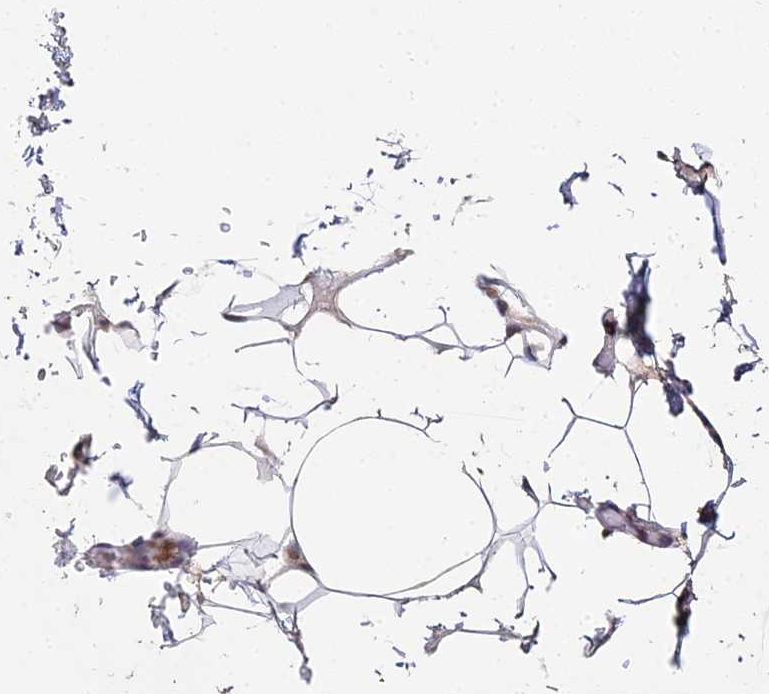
{"staining": {"intensity": "weak", "quantity": ">75%", "location": "cytoplasmic/membranous"}, "tissue": "adipose tissue", "cell_type": "Adipocytes", "image_type": "normal", "snomed": [{"axis": "morphology", "description": "Normal tissue, NOS"}, {"axis": "topography", "description": "Soft tissue"}, {"axis": "topography", "description": "Adipose tissue"}, {"axis": "topography", "description": "Vascular tissue"}, {"axis": "topography", "description": "Peripheral nerve tissue"}], "caption": "DAB (3,3'-diaminobenzidine) immunohistochemical staining of benign human adipose tissue exhibits weak cytoplasmic/membranous protein staining in about >75% of adipocytes.", "gene": "LSM5", "patient": {"sex": "male", "age": 46}}